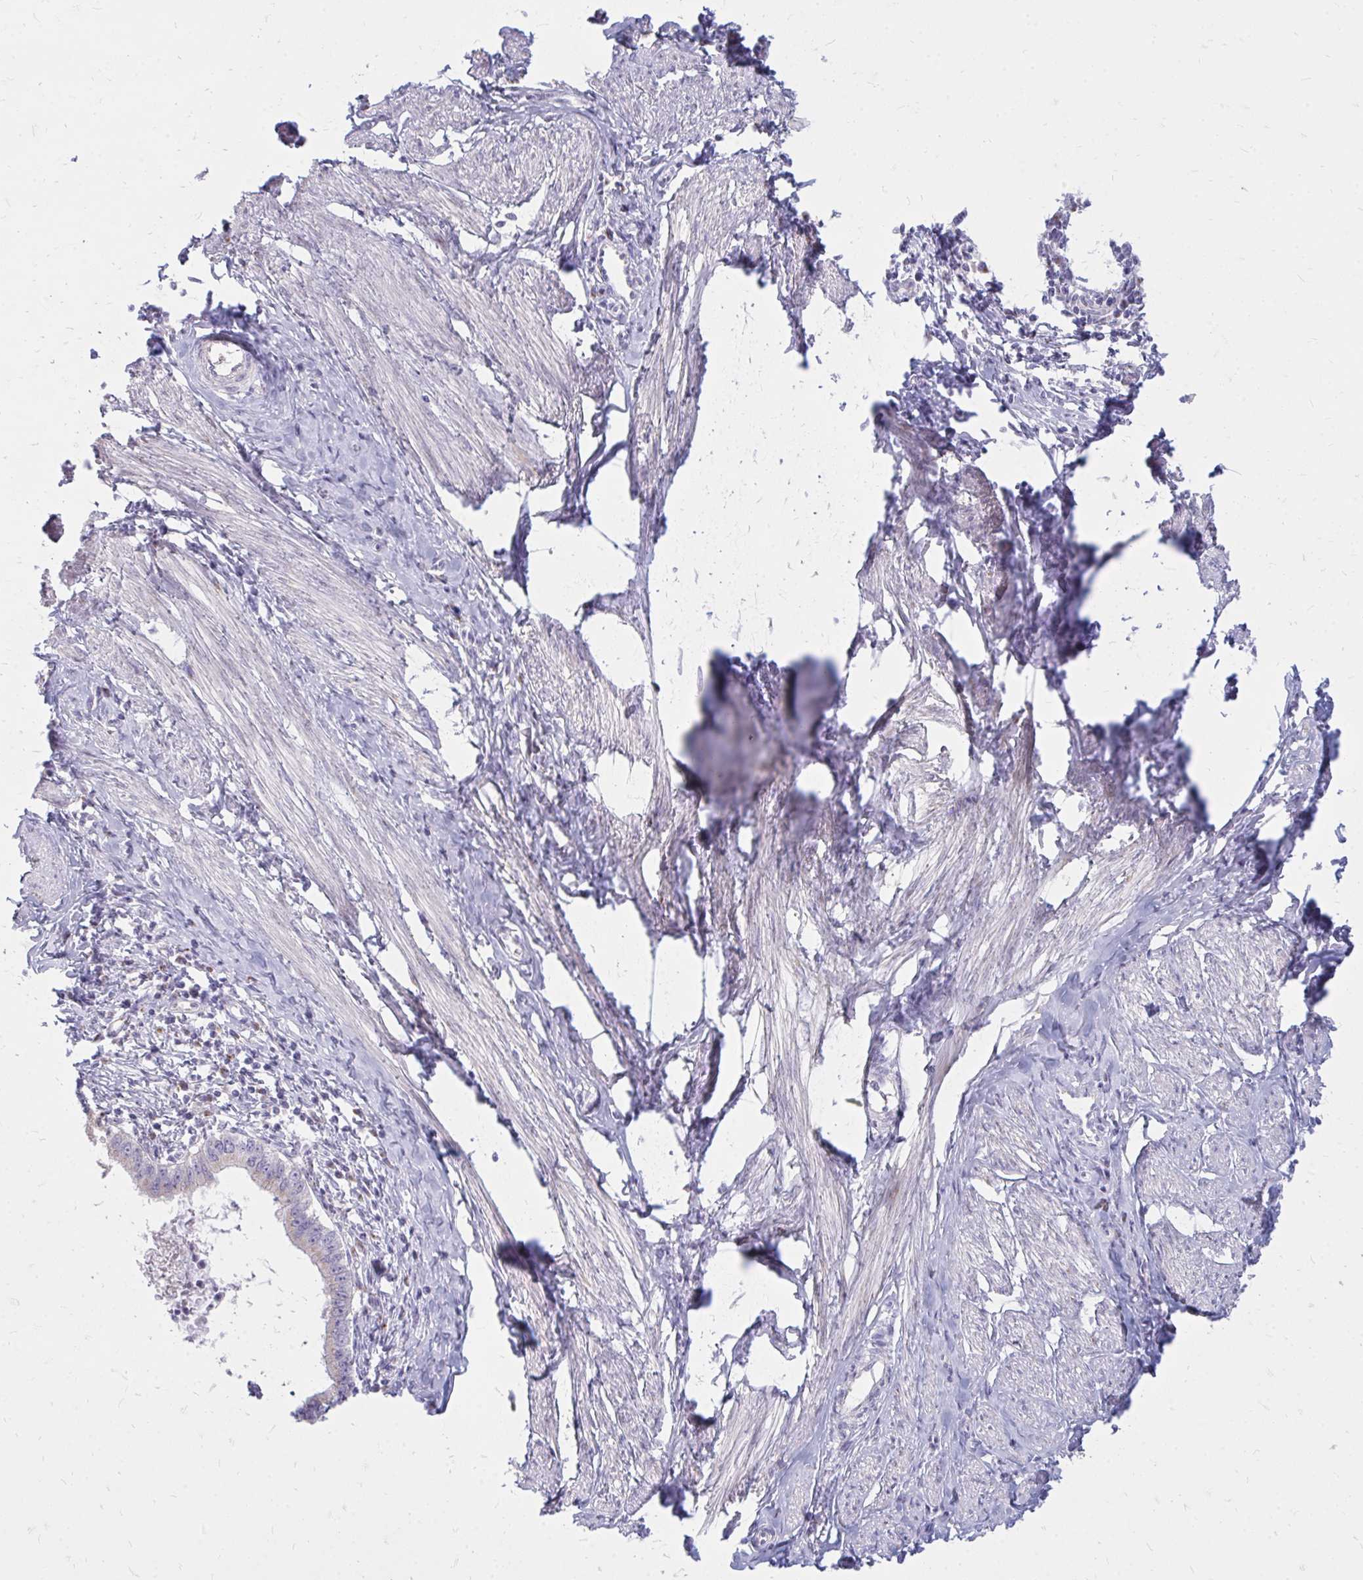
{"staining": {"intensity": "negative", "quantity": "none", "location": "none"}, "tissue": "cervical cancer", "cell_type": "Tumor cells", "image_type": "cancer", "snomed": [{"axis": "morphology", "description": "Adenocarcinoma, NOS"}, {"axis": "topography", "description": "Cervix"}], "caption": "This histopathology image is of cervical cancer stained with immunohistochemistry (IHC) to label a protein in brown with the nuclei are counter-stained blue. There is no positivity in tumor cells.", "gene": "RAB6B", "patient": {"sex": "female", "age": 36}}